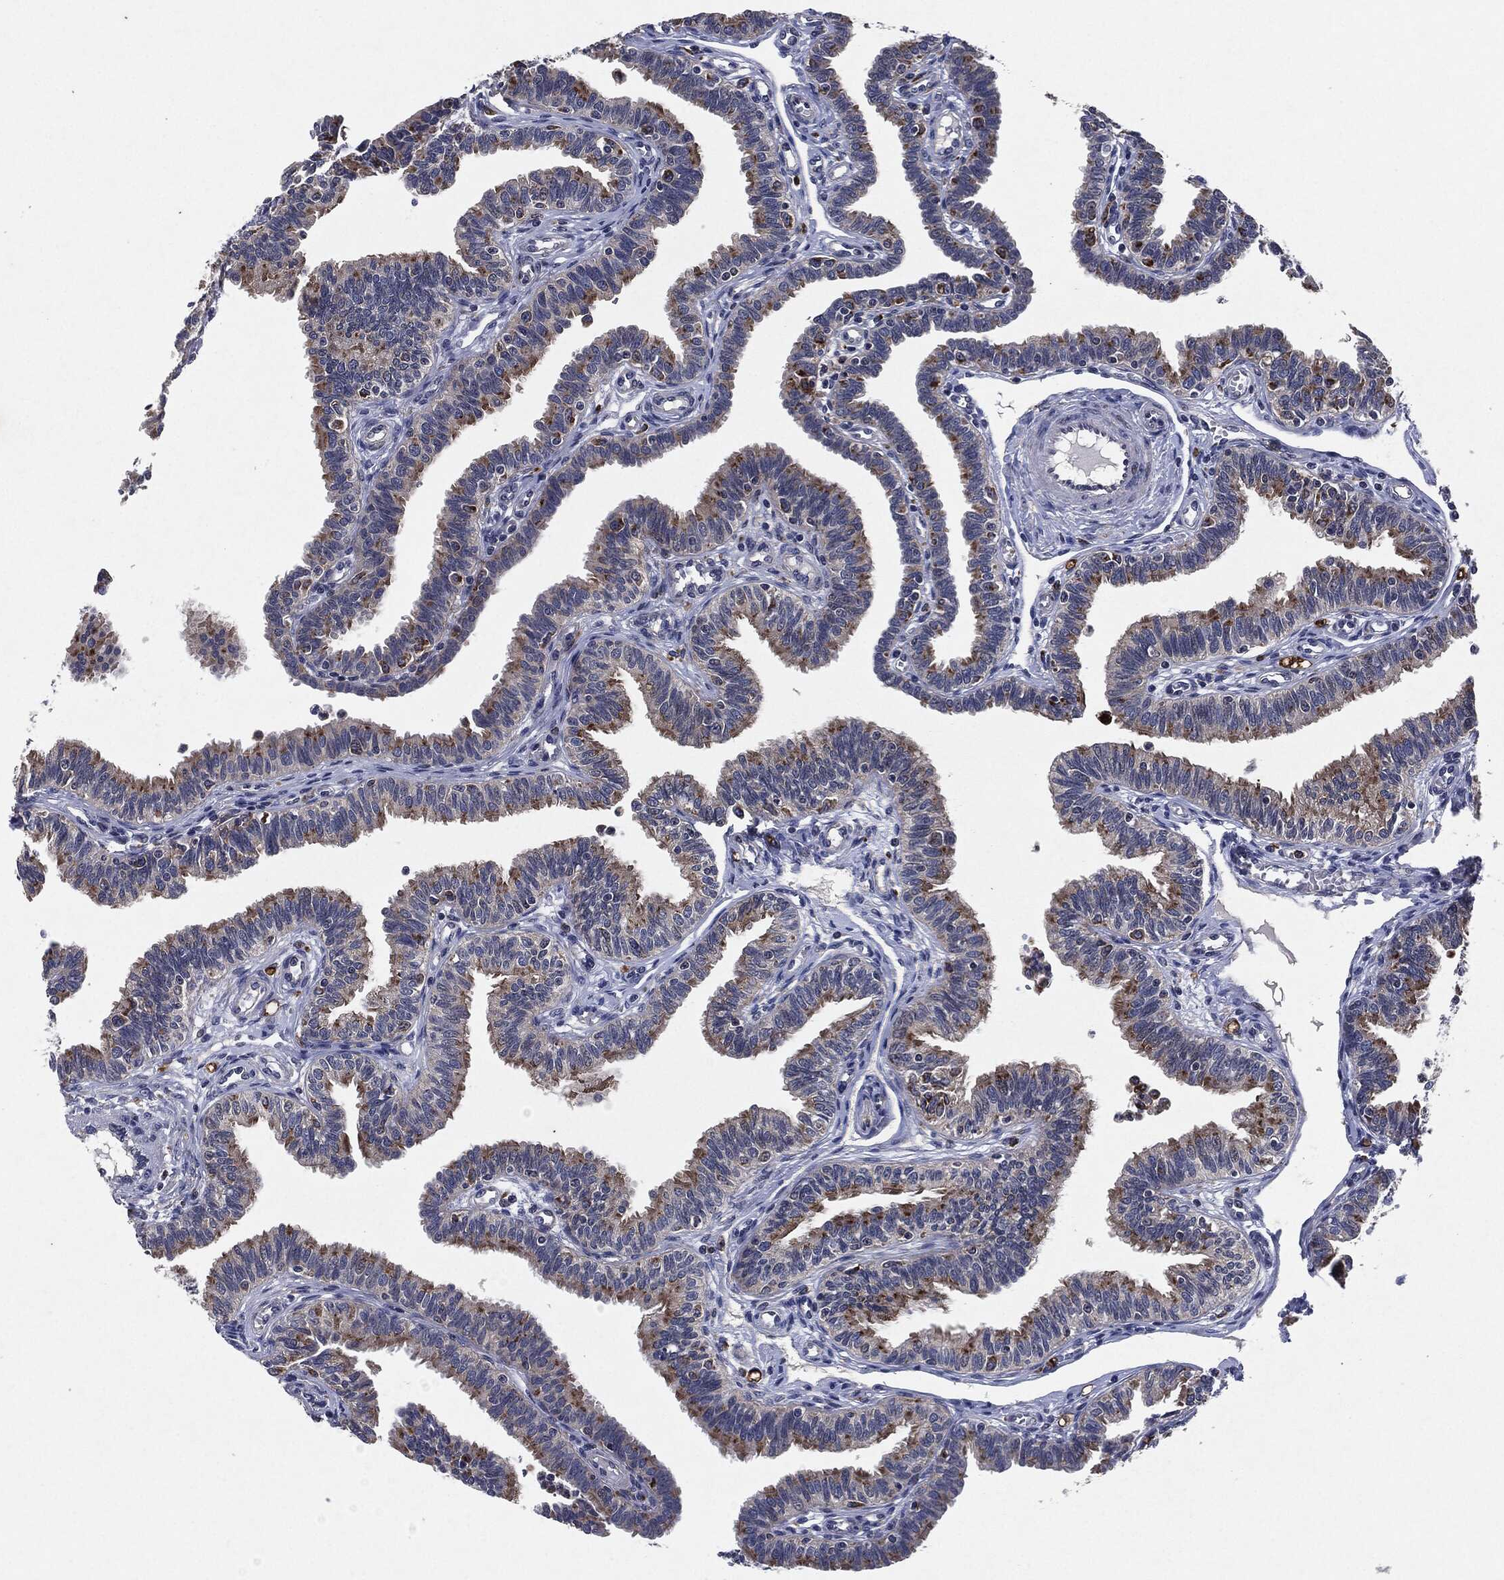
{"staining": {"intensity": "moderate", "quantity": "<25%", "location": "cytoplasmic/membranous"}, "tissue": "fallopian tube", "cell_type": "Glandular cells", "image_type": "normal", "snomed": [{"axis": "morphology", "description": "Normal tissue, NOS"}, {"axis": "topography", "description": "Fallopian tube"}], "caption": "Protein analysis of normal fallopian tube shows moderate cytoplasmic/membranous staining in about <25% of glandular cells.", "gene": "SLC31A2", "patient": {"sex": "female", "age": 36}}